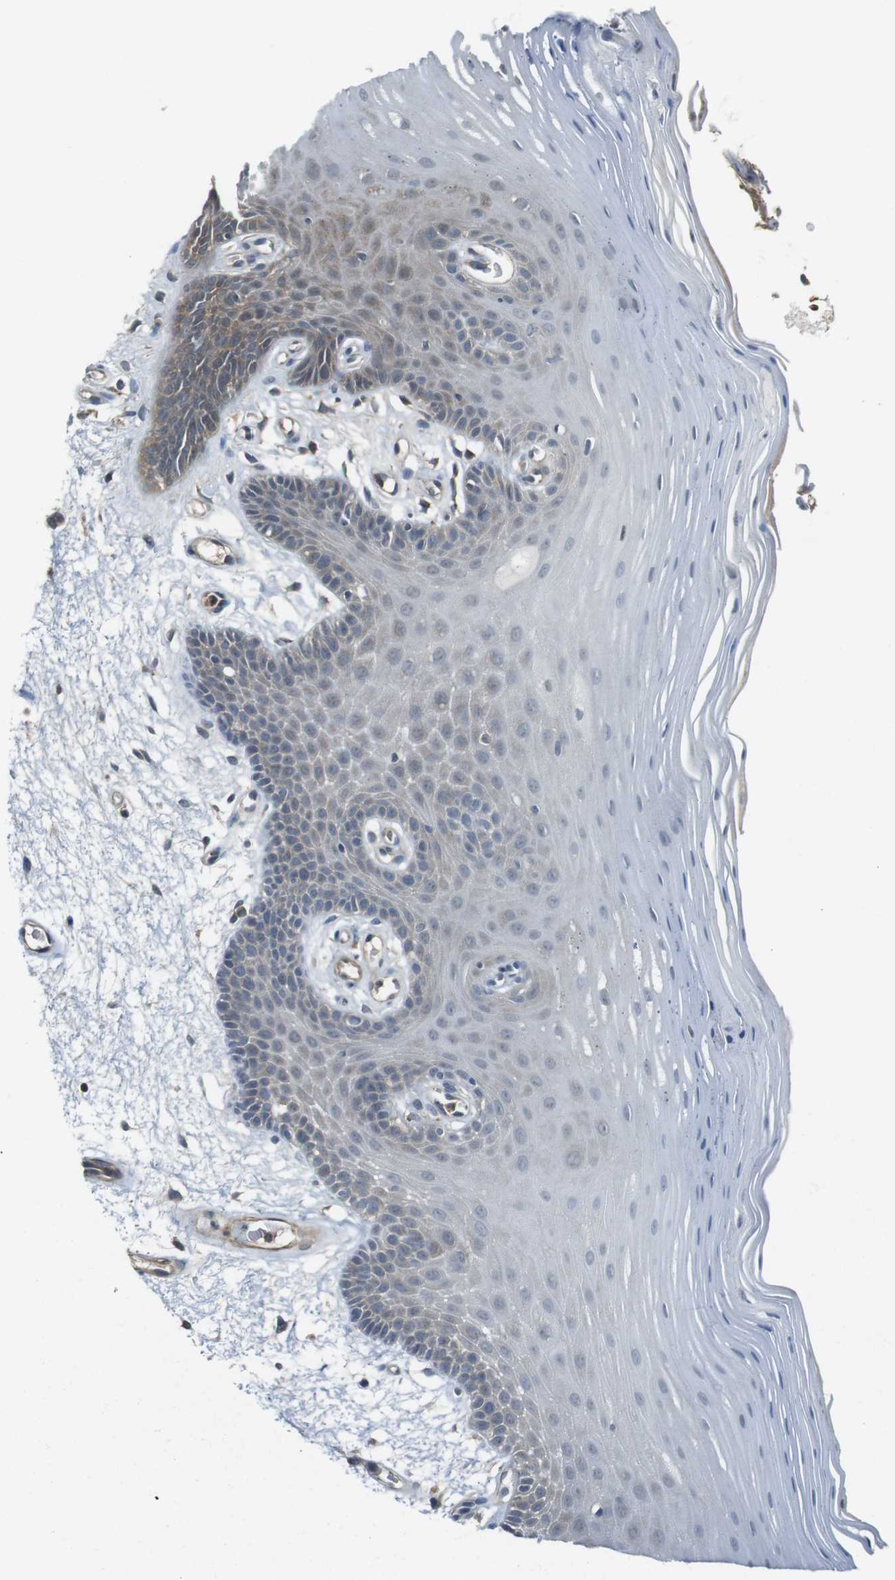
{"staining": {"intensity": "weak", "quantity": "<25%", "location": "cytoplasmic/membranous"}, "tissue": "oral mucosa", "cell_type": "Squamous epithelial cells", "image_type": "normal", "snomed": [{"axis": "morphology", "description": "Normal tissue, NOS"}, {"axis": "morphology", "description": "Squamous cell carcinoma, NOS"}, {"axis": "topography", "description": "Skeletal muscle"}, {"axis": "topography", "description": "Oral tissue"}, {"axis": "topography", "description": "Head-Neck"}], "caption": "Human oral mucosa stained for a protein using immunohistochemistry (IHC) shows no staining in squamous epithelial cells.", "gene": "LRRC3B", "patient": {"sex": "male", "age": 71}}